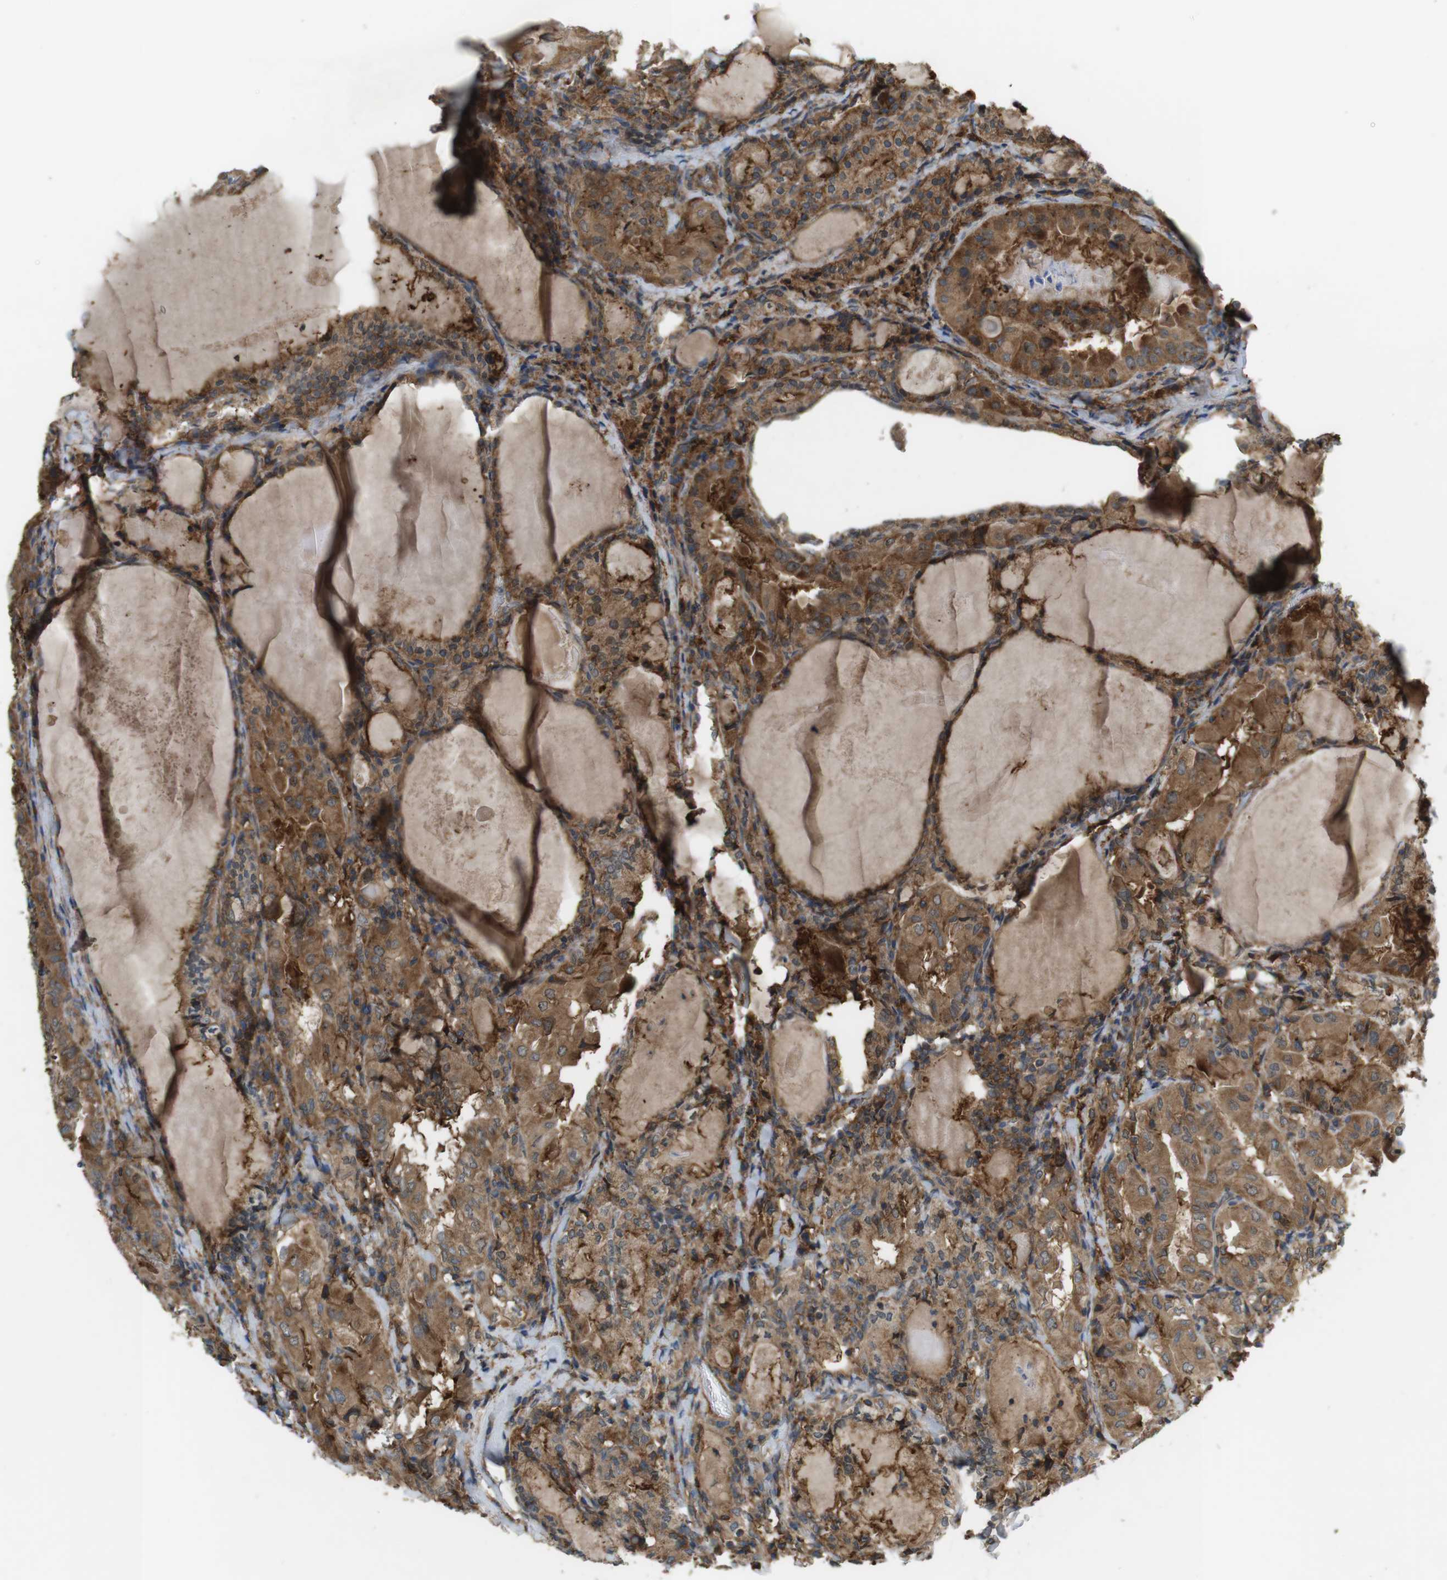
{"staining": {"intensity": "moderate", "quantity": ">75%", "location": "cytoplasmic/membranous"}, "tissue": "thyroid cancer", "cell_type": "Tumor cells", "image_type": "cancer", "snomed": [{"axis": "morphology", "description": "Papillary adenocarcinoma, NOS"}, {"axis": "topography", "description": "Thyroid gland"}], "caption": "Brown immunohistochemical staining in human thyroid papillary adenocarcinoma displays moderate cytoplasmic/membranous expression in approximately >75% of tumor cells. Ihc stains the protein in brown and the nuclei are stained blue.", "gene": "DDAH2", "patient": {"sex": "female", "age": 42}}